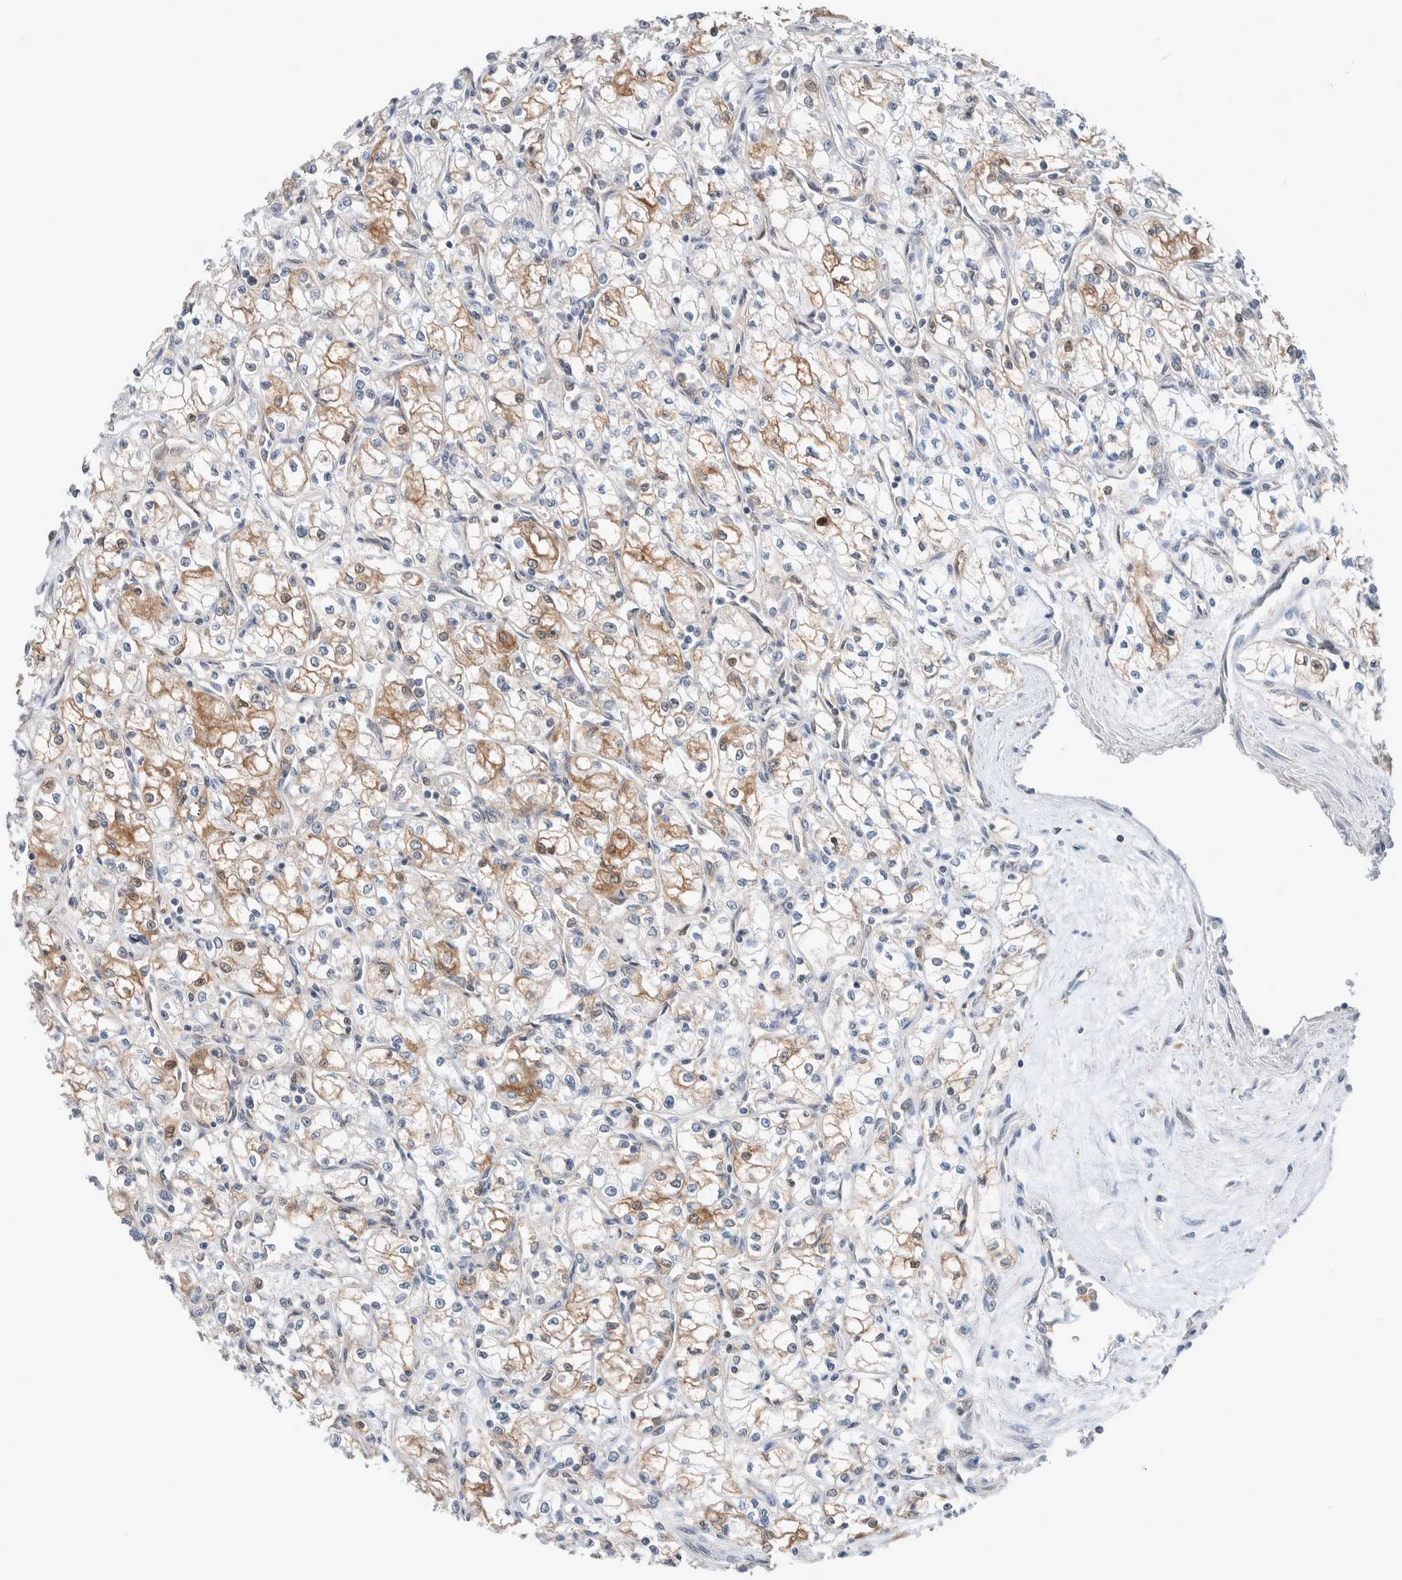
{"staining": {"intensity": "moderate", "quantity": "25%-75%", "location": "cytoplasmic/membranous"}, "tissue": "renal cancer", "cell_type": "Tumor cells", "image_type": "cancer", "snomed": [{"axis": "morphology", "description": "Normal tissue, NOS"}, {"axis": "morphology", "description": "Adenocarcinoma, NOS"}, {"axis": "topography", "description": "Kidney"}], "caption": "Protein analysis of renal adenocarcinoma tissue demonstrates moderate cytoplasmic/membranous expression in approximately 25%-75% of tumor cells.", "gene": "XPNPEP1", "patient": {"sex": "male", "age": 59}}